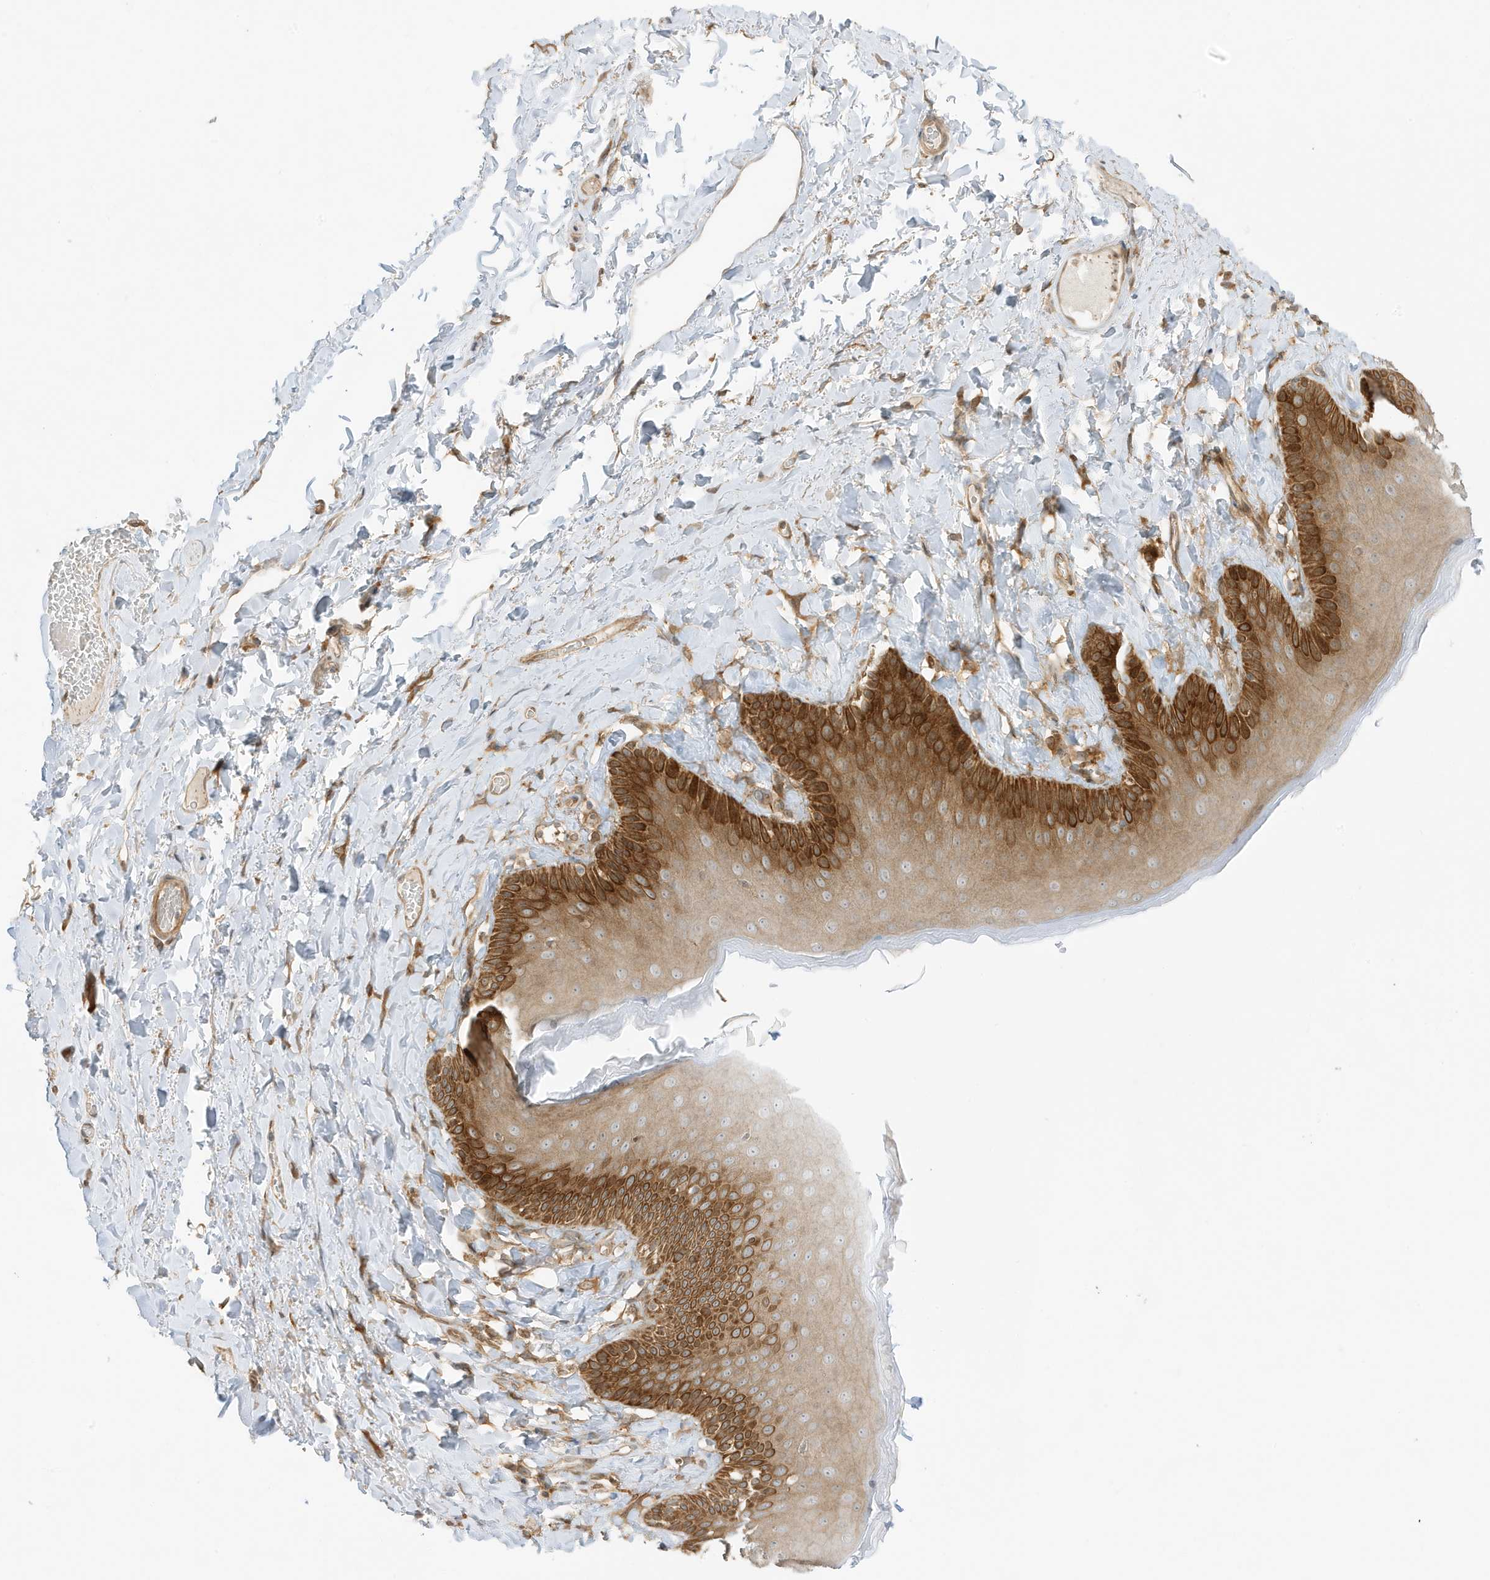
{"staining": {"intensity": "strong", "quantity": ">75%", "location": "cytoplasmic/membranous"}, "tissue": "skin", "cell_type": "Epidermal cells", "image_type": "normal", "snomed": [{"axis": "morphology", "description": "Normal tissue, NOS"}, {"axis": "topography", "description": "Anal"}], "caption": "Immunohistochemical staining of normal human skin displays high levels of strong cytoplasmic/membranous expression in about >75% of epidermal cells.", "gene": "SCARF2", "patient": {"sex": "male", "age": 69}}